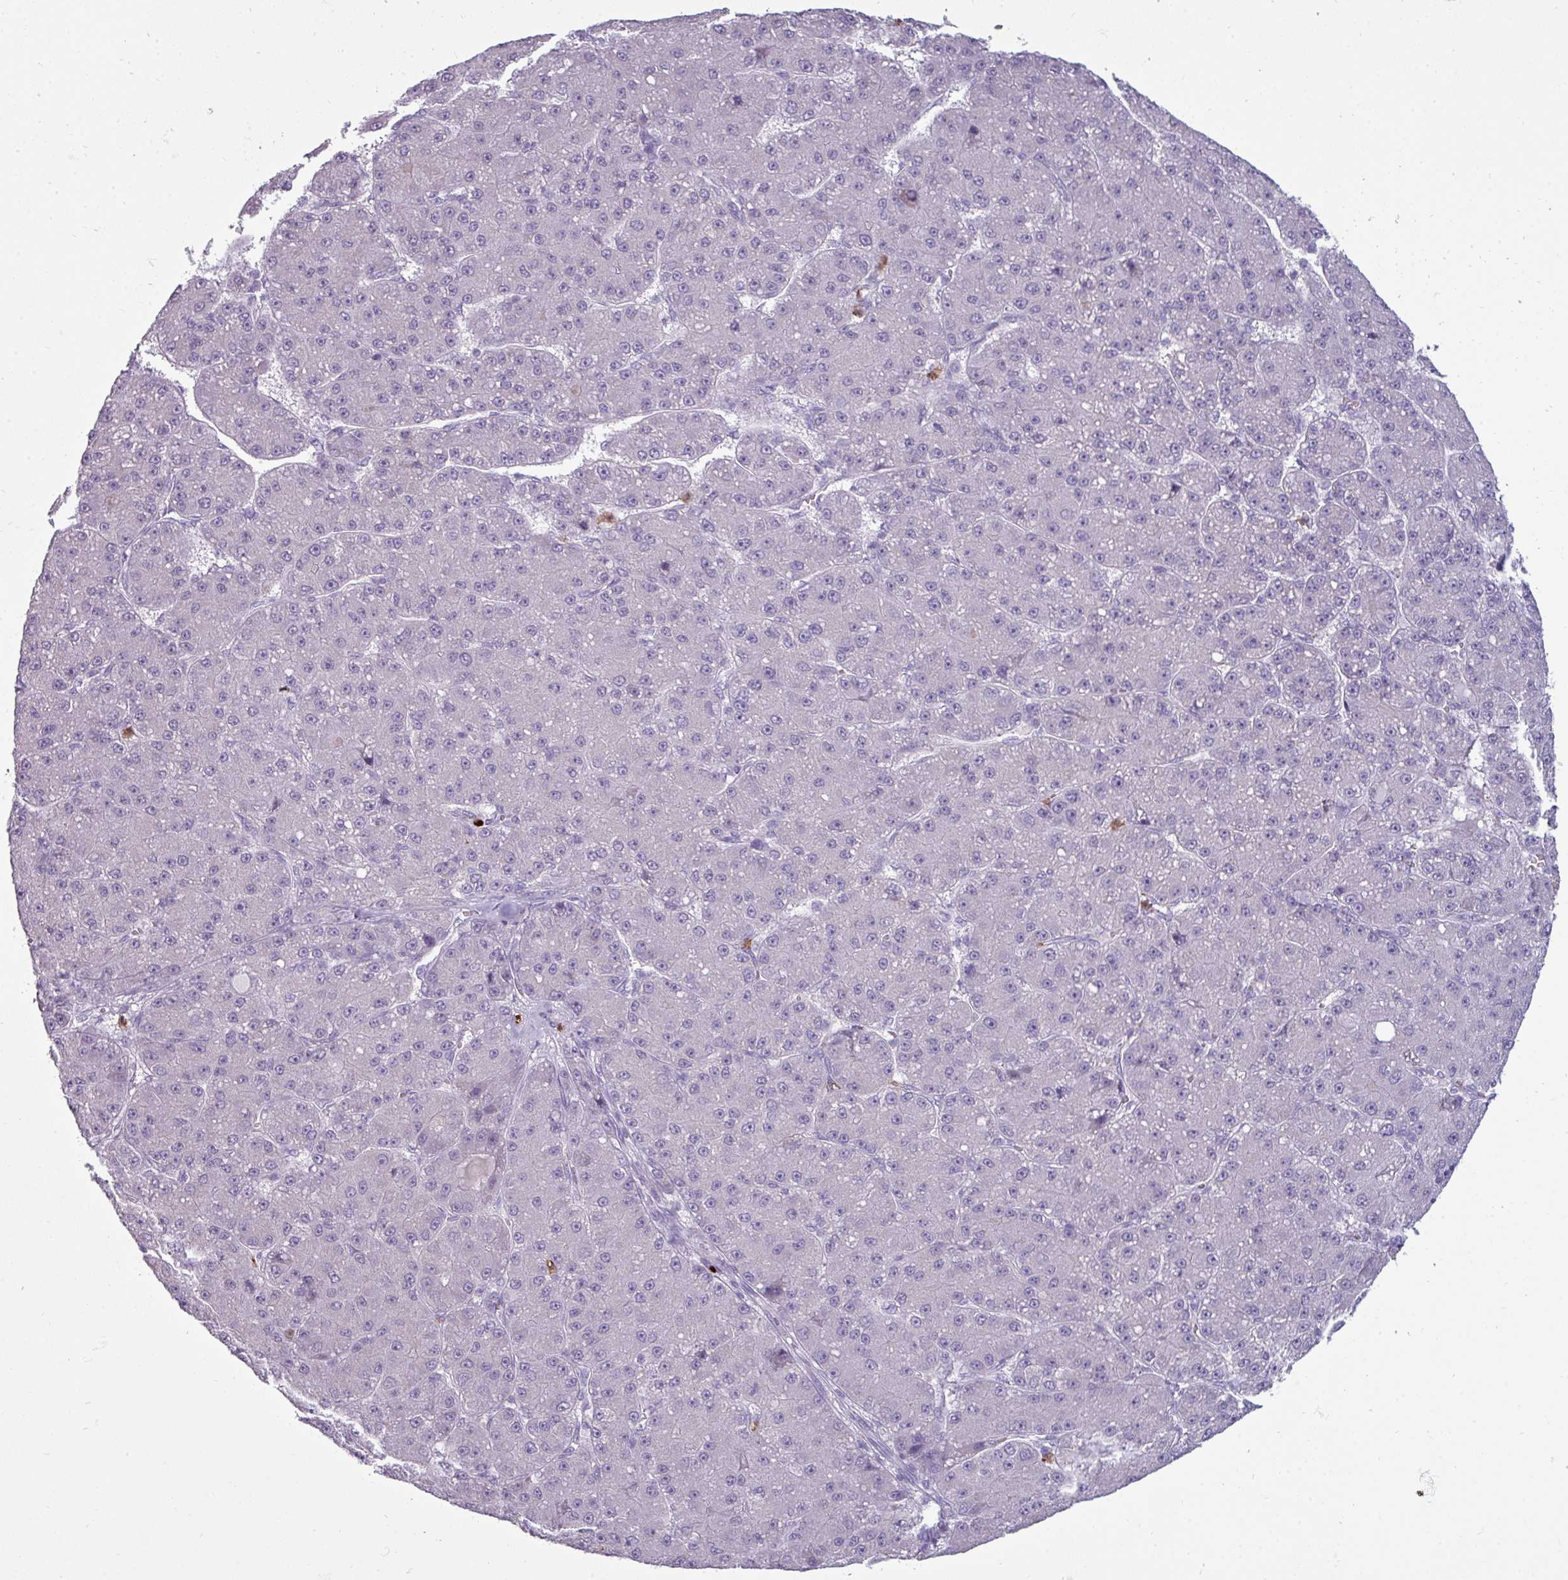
{"staining": {"intensity": "negative", "quantity": "none", "location": "none"}, "tissue": "liver cancer", "cell_type": "Tumor cells", "image_type": "cancer", "snomed": [{"axis": "morphology", "description": "Carcinoma, Hepatocellular, NOS"}, {"axis": "topography", "description": "Liver"}], "caption": "Tumor cells are negative for protein expression in human liver cancer (hepatocellular carcinoma).", "gene": "TRIM39", "patient": {"sex": "male", "age": 67}}